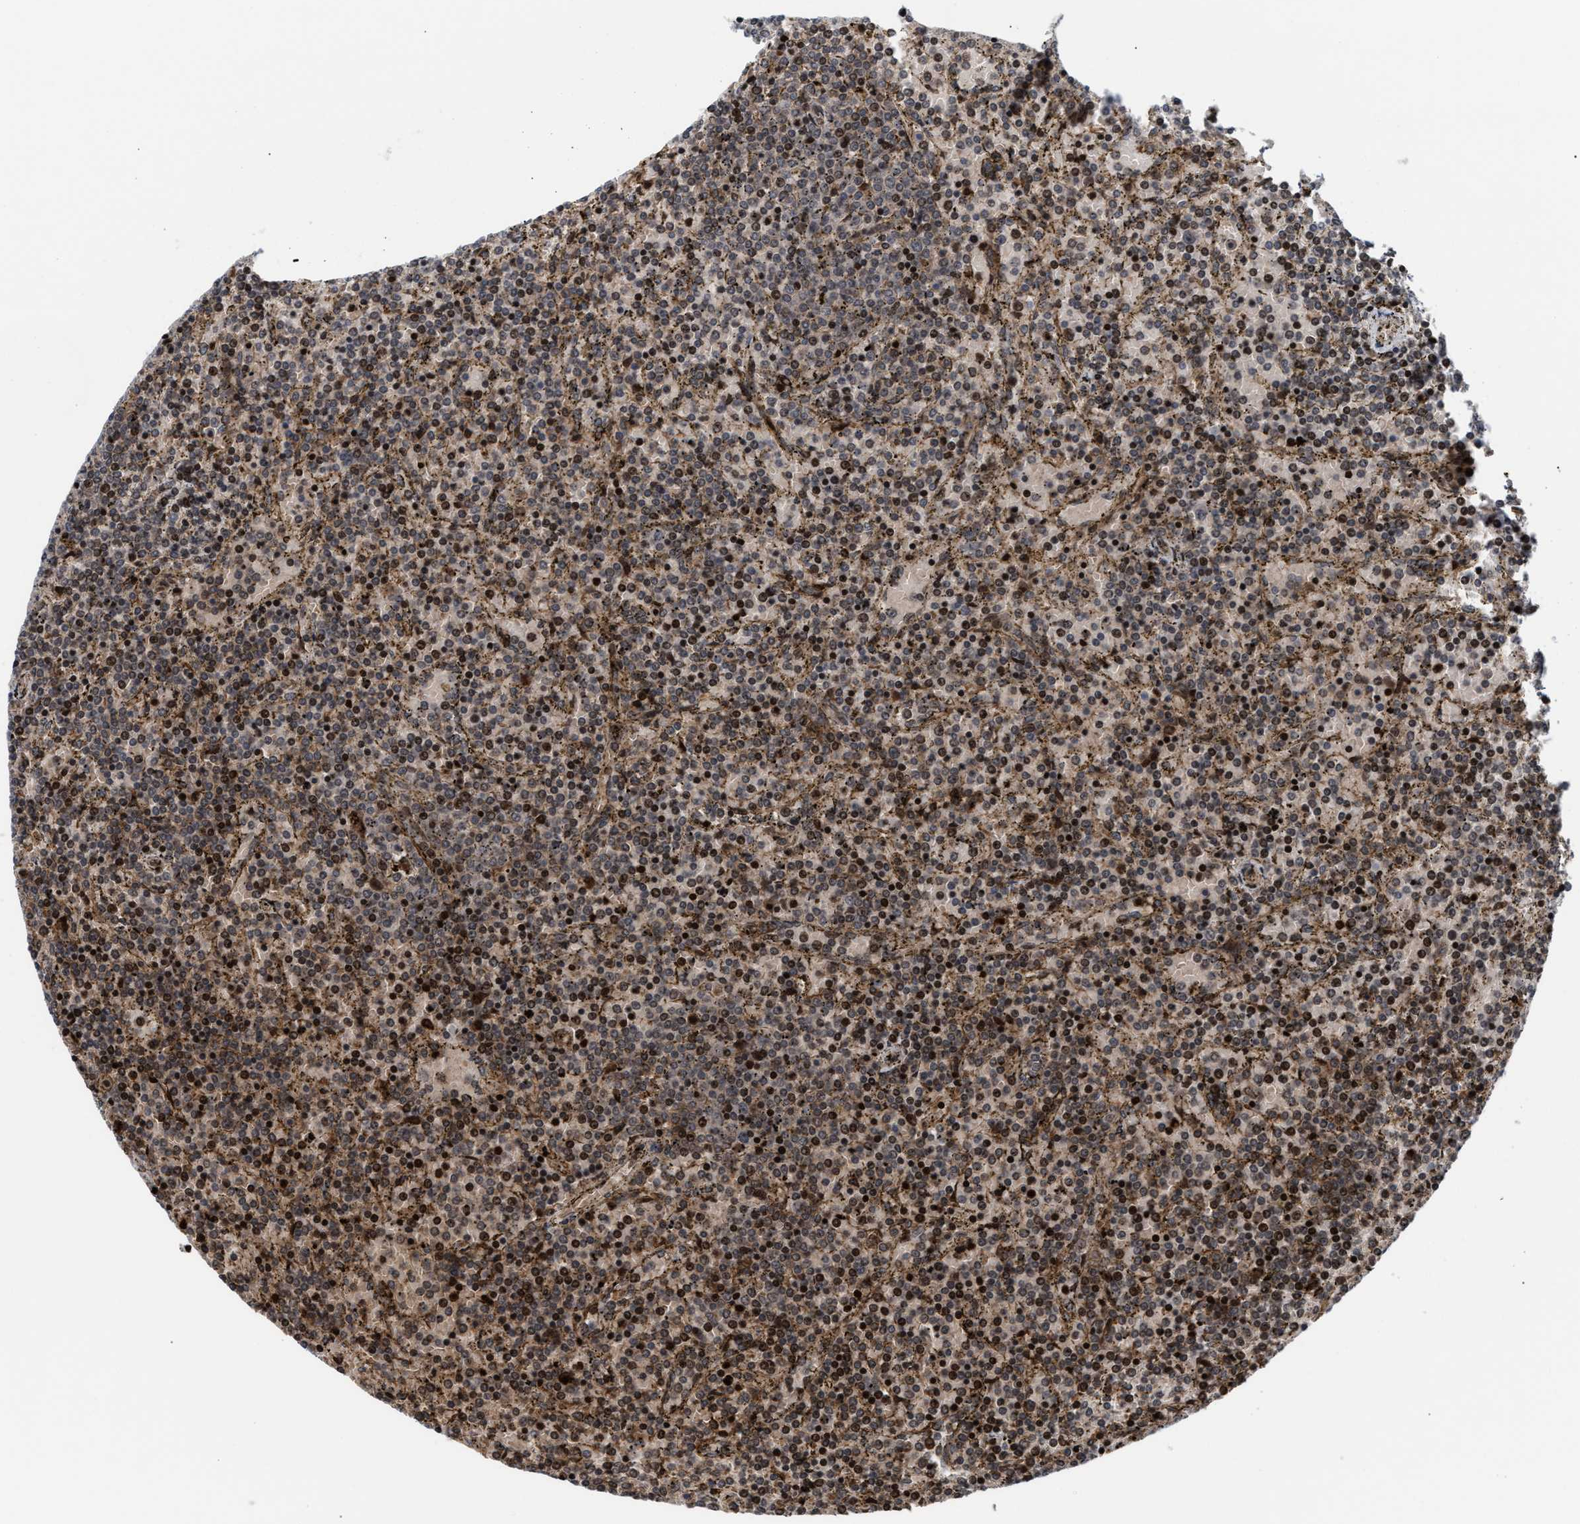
{"staining": {"intensity": "moderate", "quantity": "25%-75%", "location": "nuclear"}, "tissue": "lymphoma", "cell_type": "Tumor cells", "image_type": "cancer", "snomed": [{"axis": "morphology", "description": "Malignant lymphoma, non-Hodgkin's type, Low grade"}, {"axis": "topography", "description": "Spleen"}], "caption": "The micrograph reveals immunohistochemical staining of low-grade malignant lymphoma, non-Hodgkin's type. There is moderate nuclear positivity is present in approximately 25%-75% of tumor cells. The staining was performed using DAB to visualize the protein expression in brown, while the nuclei were stained in blue with hematoxylin (Magnification: 20x).", "gene": "STAU2", "patient": {"sex": "female", "age": 77}}